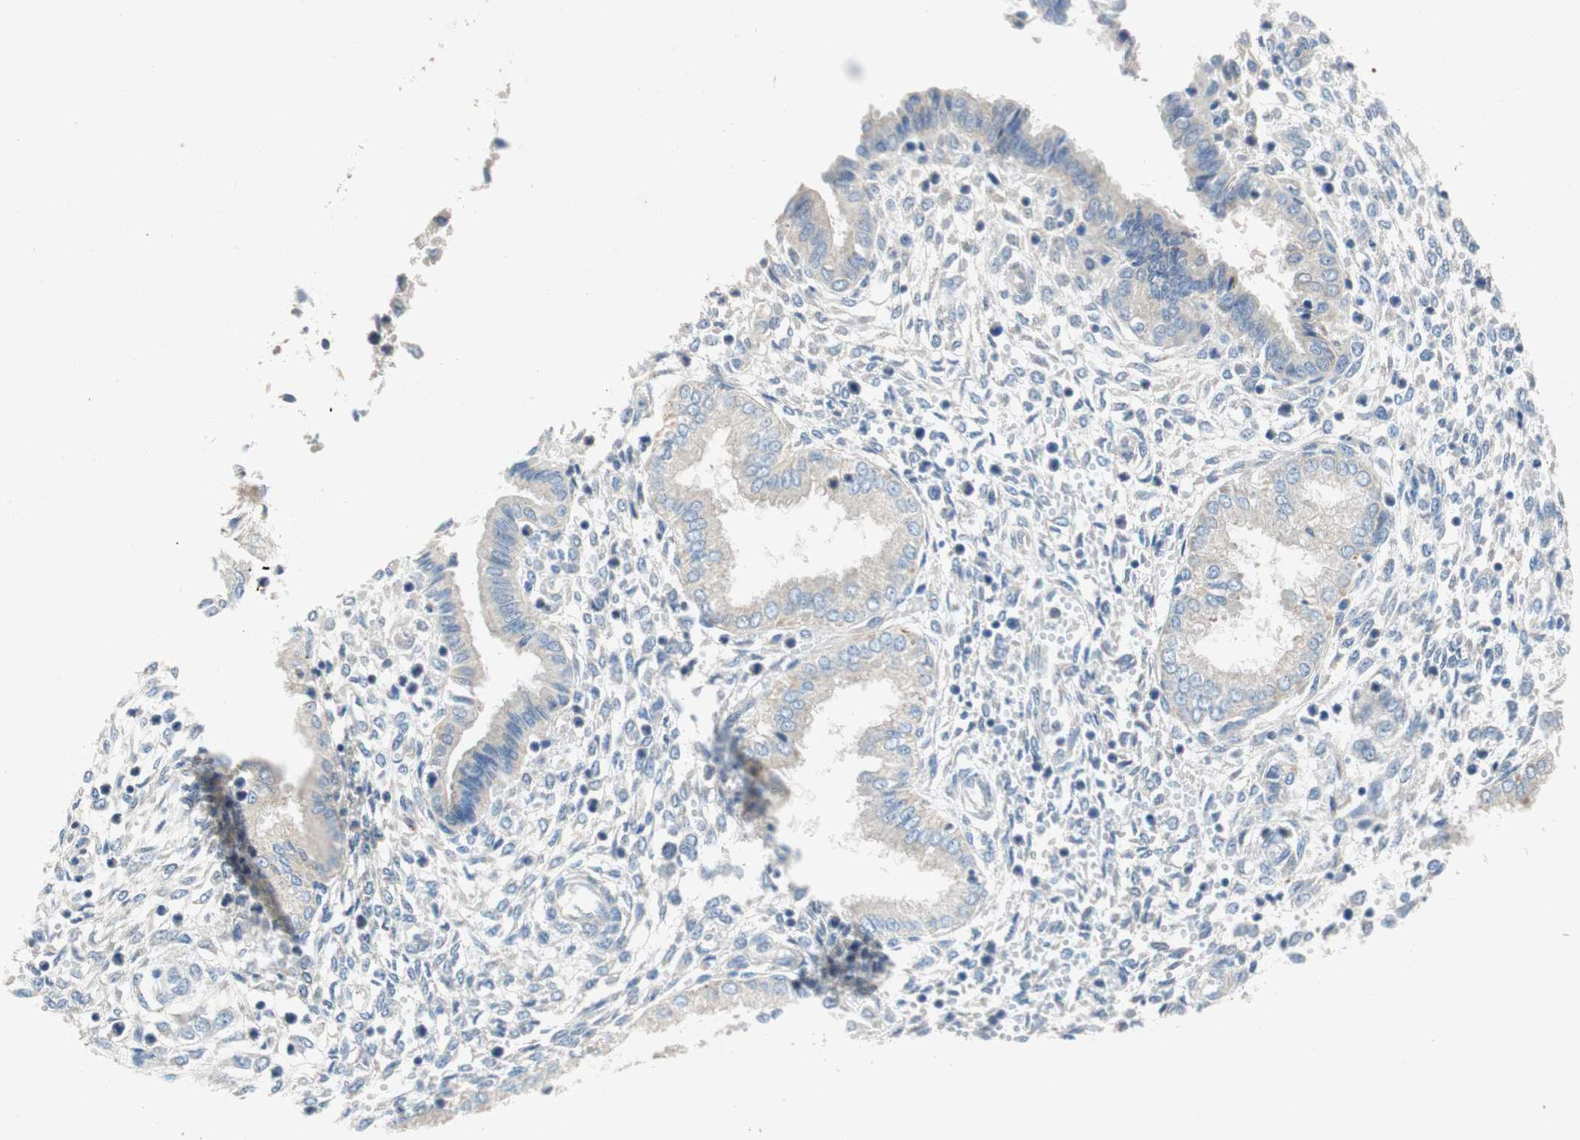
{"staining": {"intensity": "negative", "quantity": "none", "location": "none"}, "tissue": "endometrium", "cell_type": "Cells in endometrial stroma", "image_type": "normal", "snomed": [{"axis": "morphology", "description": "Normal tissue, NOS"}, {"axis": "topography", "description": "Endometrium"}], "caption": "This is an immunohistochemistry (IHC) image of benign endometrium. There is no expression in cells in endometrial stroma.", "gene": "RELB", "patient": {"sex": "female", "age": 33}}